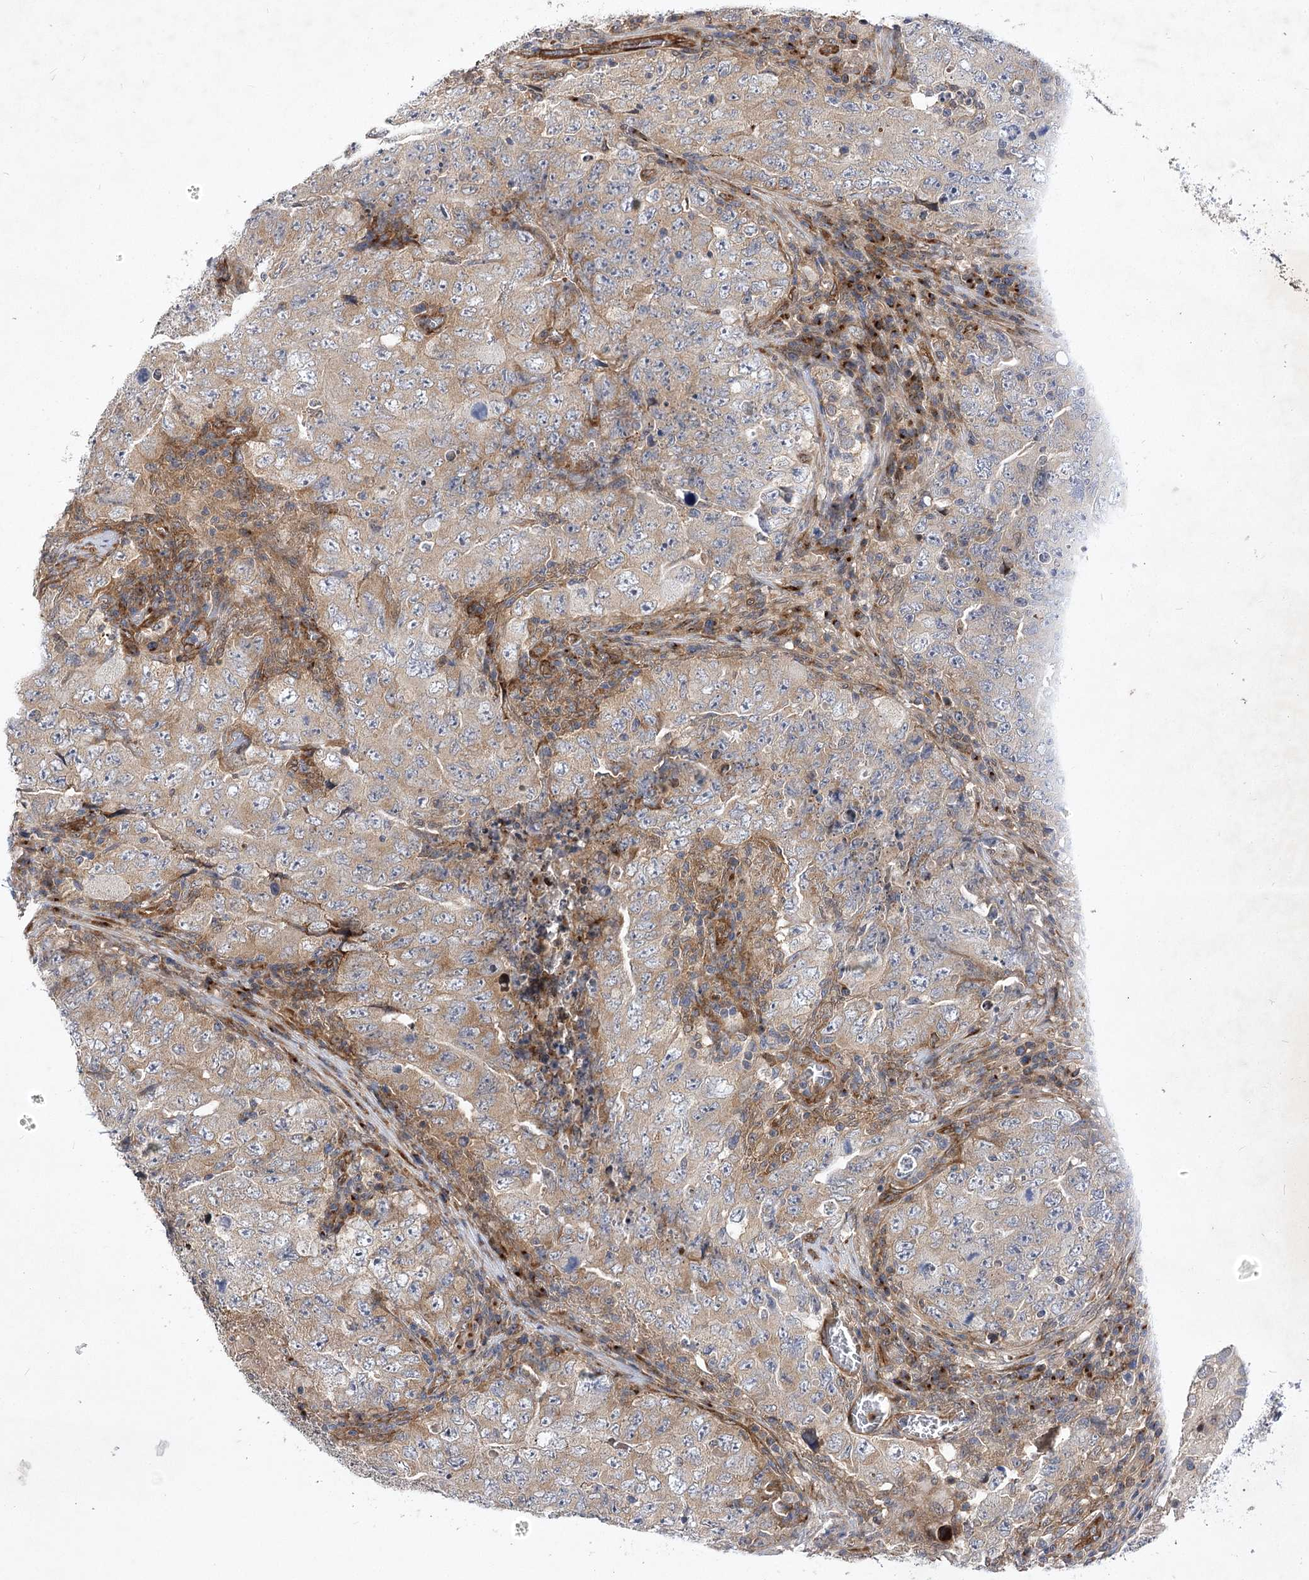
{"staining": {"intensity": "weak", "quantity": "25%-75%", "location": "cytoplasmic/membranous"}, "tissue": "testis cancer", "cell_type": "Tumor cells", "image_type": "cancer", "snomed": [{"axis": "morphology", "description": "Carcinoma, Embryonal, NOS"}, {"axis": "topography", "description": "Testis"}], "caption": "Testis cancer (embryonal carcinoma) tissue demonstrates weak cytoplasmic/membranous positivity in about 25%-75% of tumor cells", "gene": "ARHGAP31", "patient": {"sex": "male", "age": 26}}